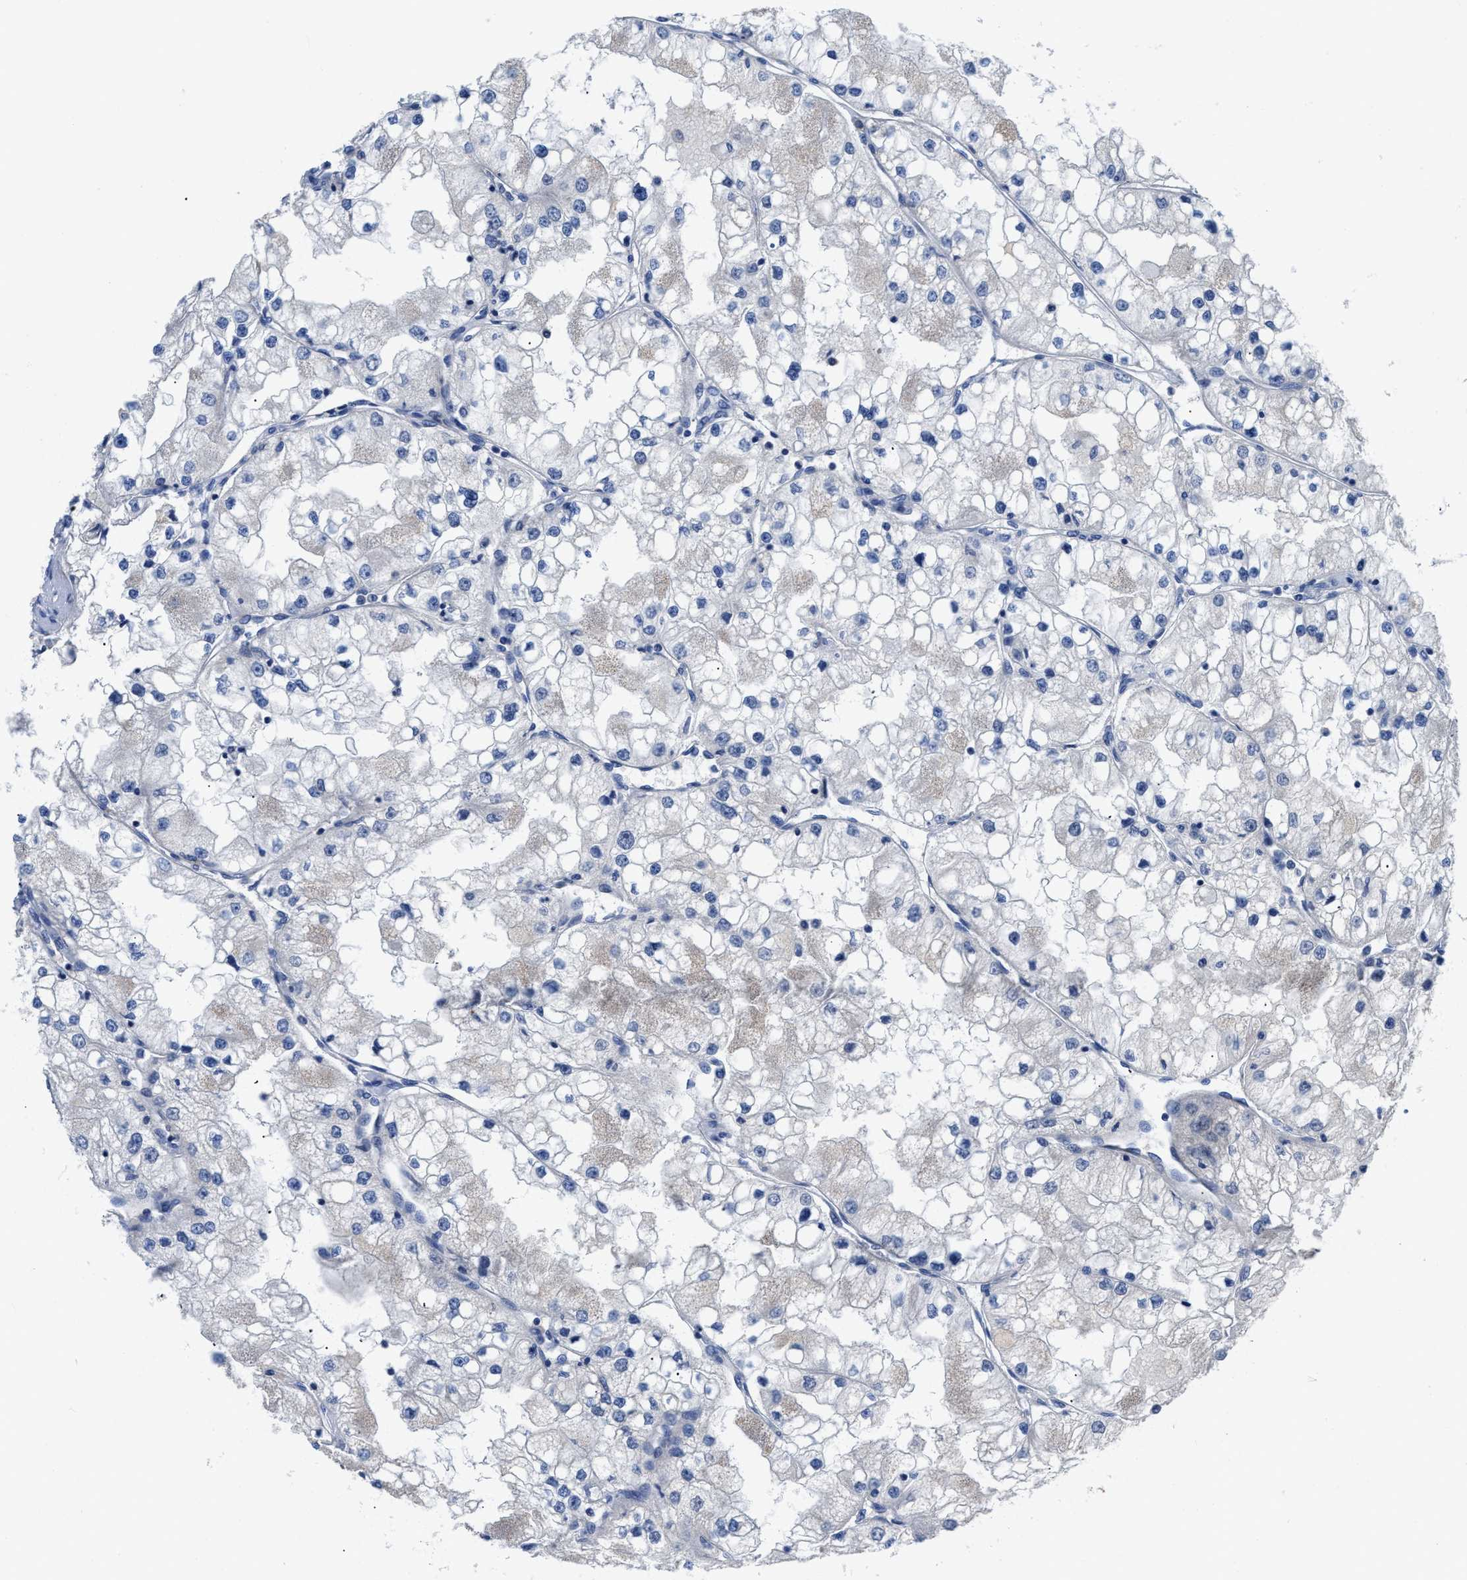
{"staining": {"intensity": "negative", "quantity": "none", "location": "none"}, "tissue": "renal cancer", "cell_type": "Tumor cells", "image_type": "cancer", "snomed": [{"axis": "morphology", "description": "Adenocarcinoma, NOS"}, {"axis": "topography", "description": "Kidney"}], "caption": "DAB immunohistochemical staining of human adenocarcinoma (renal) shows no significant positivity in tumor cells.", "gene": "ETFA", "patient": {"sex": "male", "age": 68}}